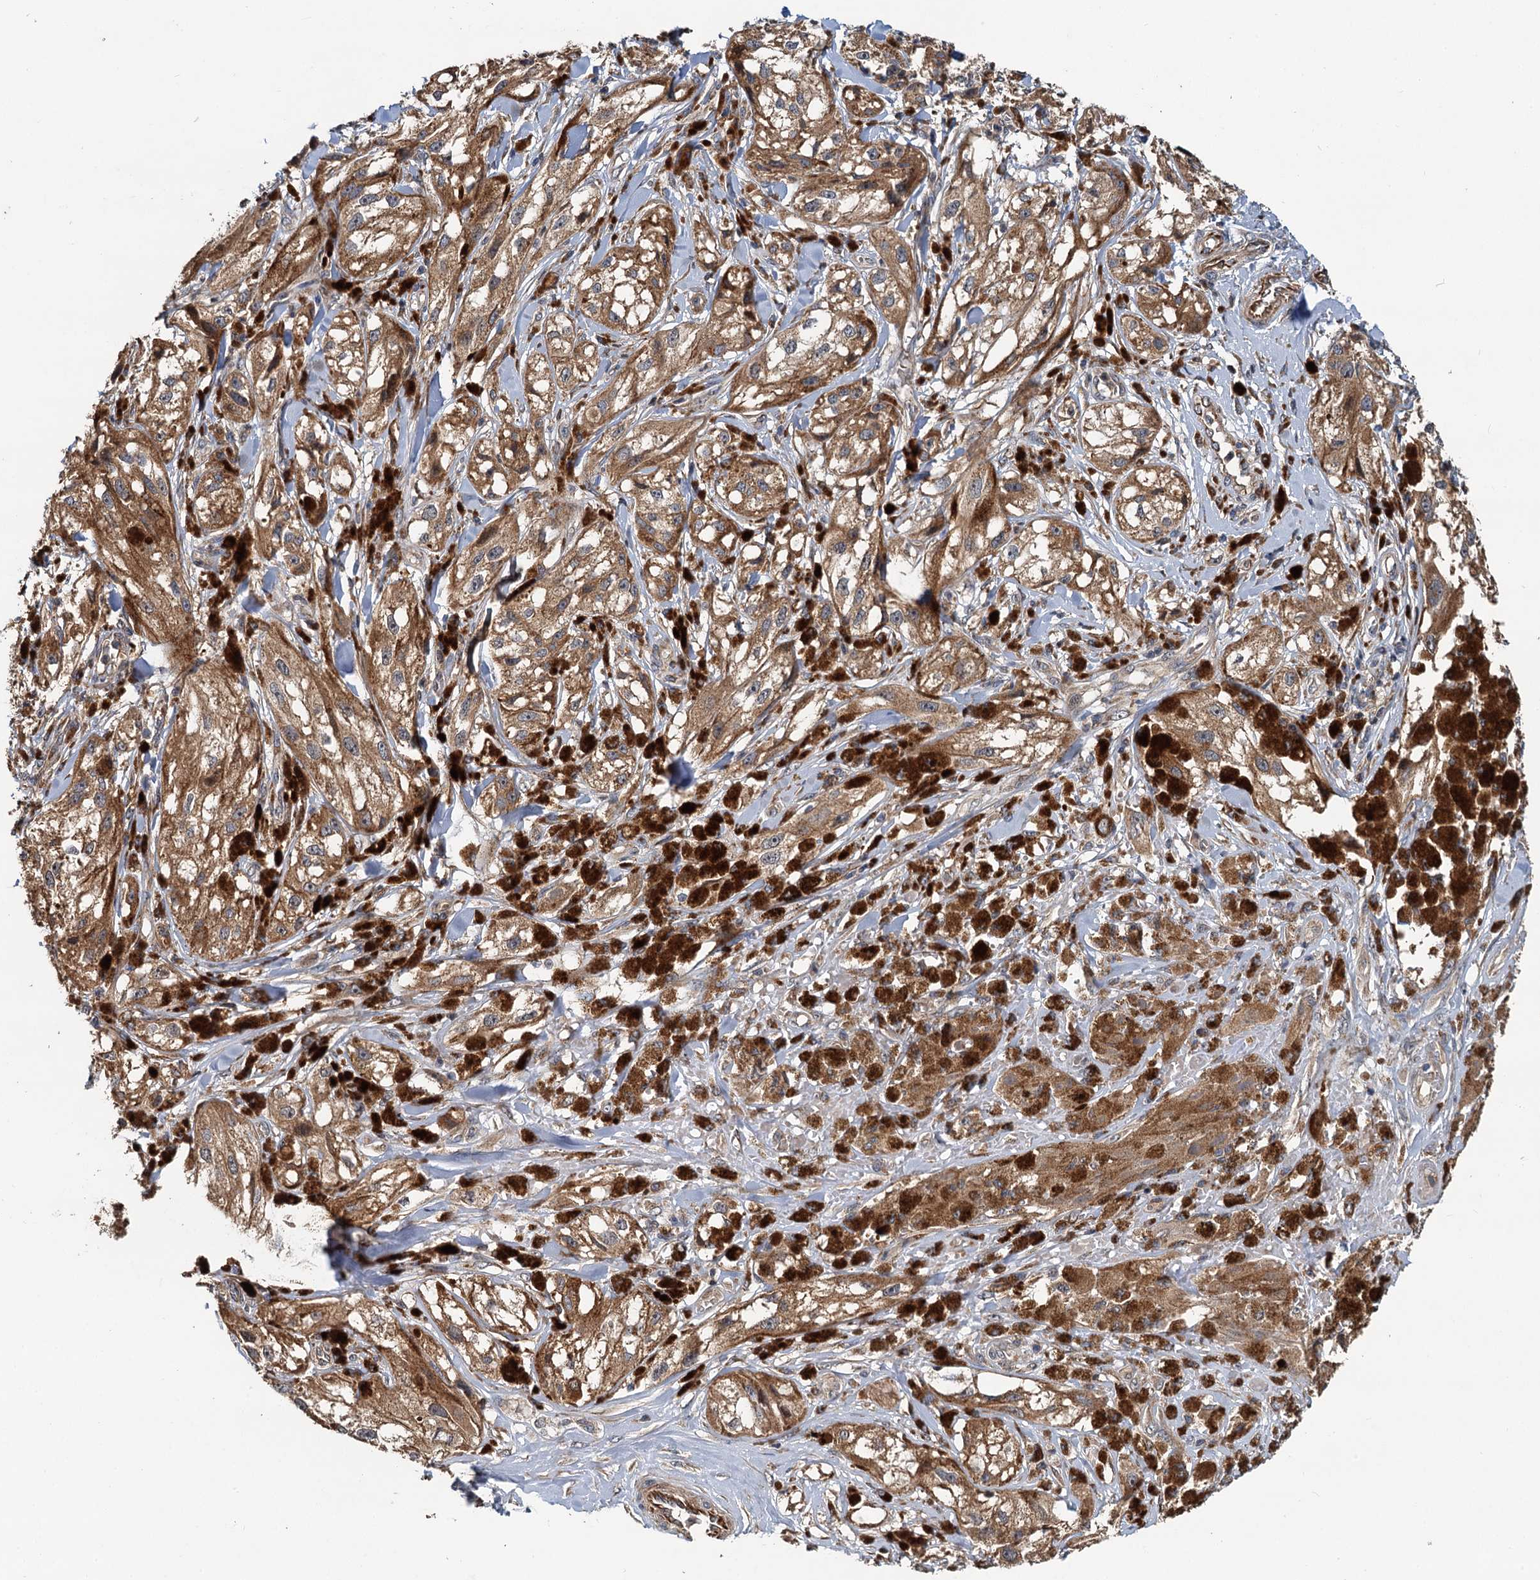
{"staining": {"intensity": "moderate", "quantity": ">75%", "location": "cytoplasmic/membranous"}, "tissue": "melanoma", "cell_type": "Tumor cells", "image_type": "cancer", "snomed": [{"axis": "morphology", "description": "Malignant melanoma, NOS"}, {"axis": "topography", "description": "Skin"}], "caption": "The photomicrograph exhibits a brown stain indicating the presence of a protein in the cytoplasmic/membranous of tumor cells in malignant melanoma. The staining was performed using DAB (3,3'-diaminobenzidine) to visualize the protein expression in brown, while the nuclei were stained in blue with hematoxylin (Magnification: 20x).", "gene": "LRRK2", "patient": {"sex": "male", "age": 88}}